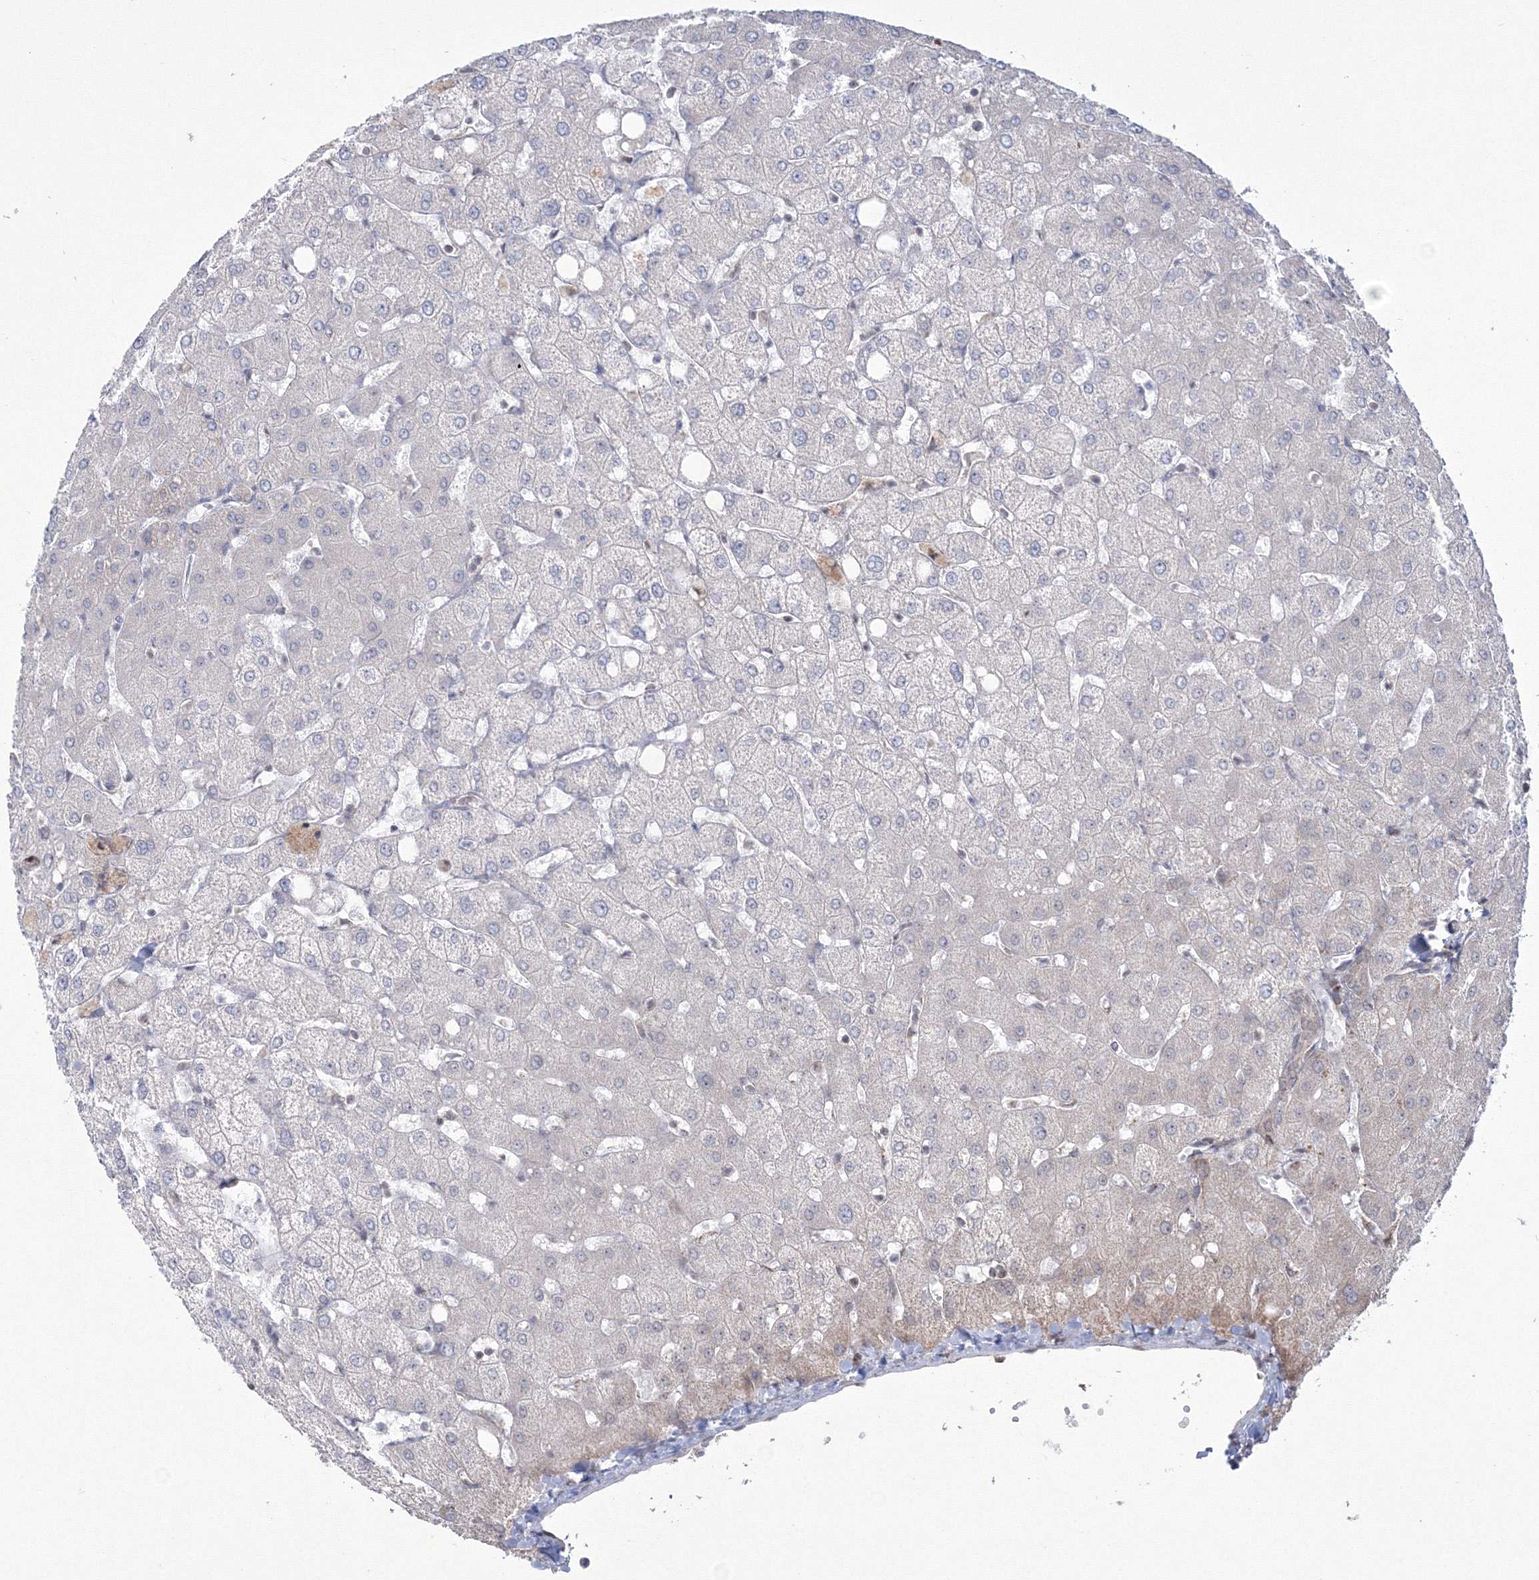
{"staining": {"intensity": "negative", "quantity": "none", "location": "none"}, "tissue": "liver", "cell_type": "Cholangiocytes", "image_type": "normal", "snomed": [{"axis": "morphology", "description": "Normal tissue, NOS"}, {"axis": "topography", "description": "Liver"}], "caption": "Benign liver was stained to show a protein in brown. There is no significant positivity in cholangiocytes. The staining was performed using DAB (3,3'-diaminobenzidine) to visualize the protein expression in brown, while the nuclei were stained in blue with hematoxylin (Magnification: 20x).", "gene": "GRSF1", "patient": {"sex": "female", "age": 54}}